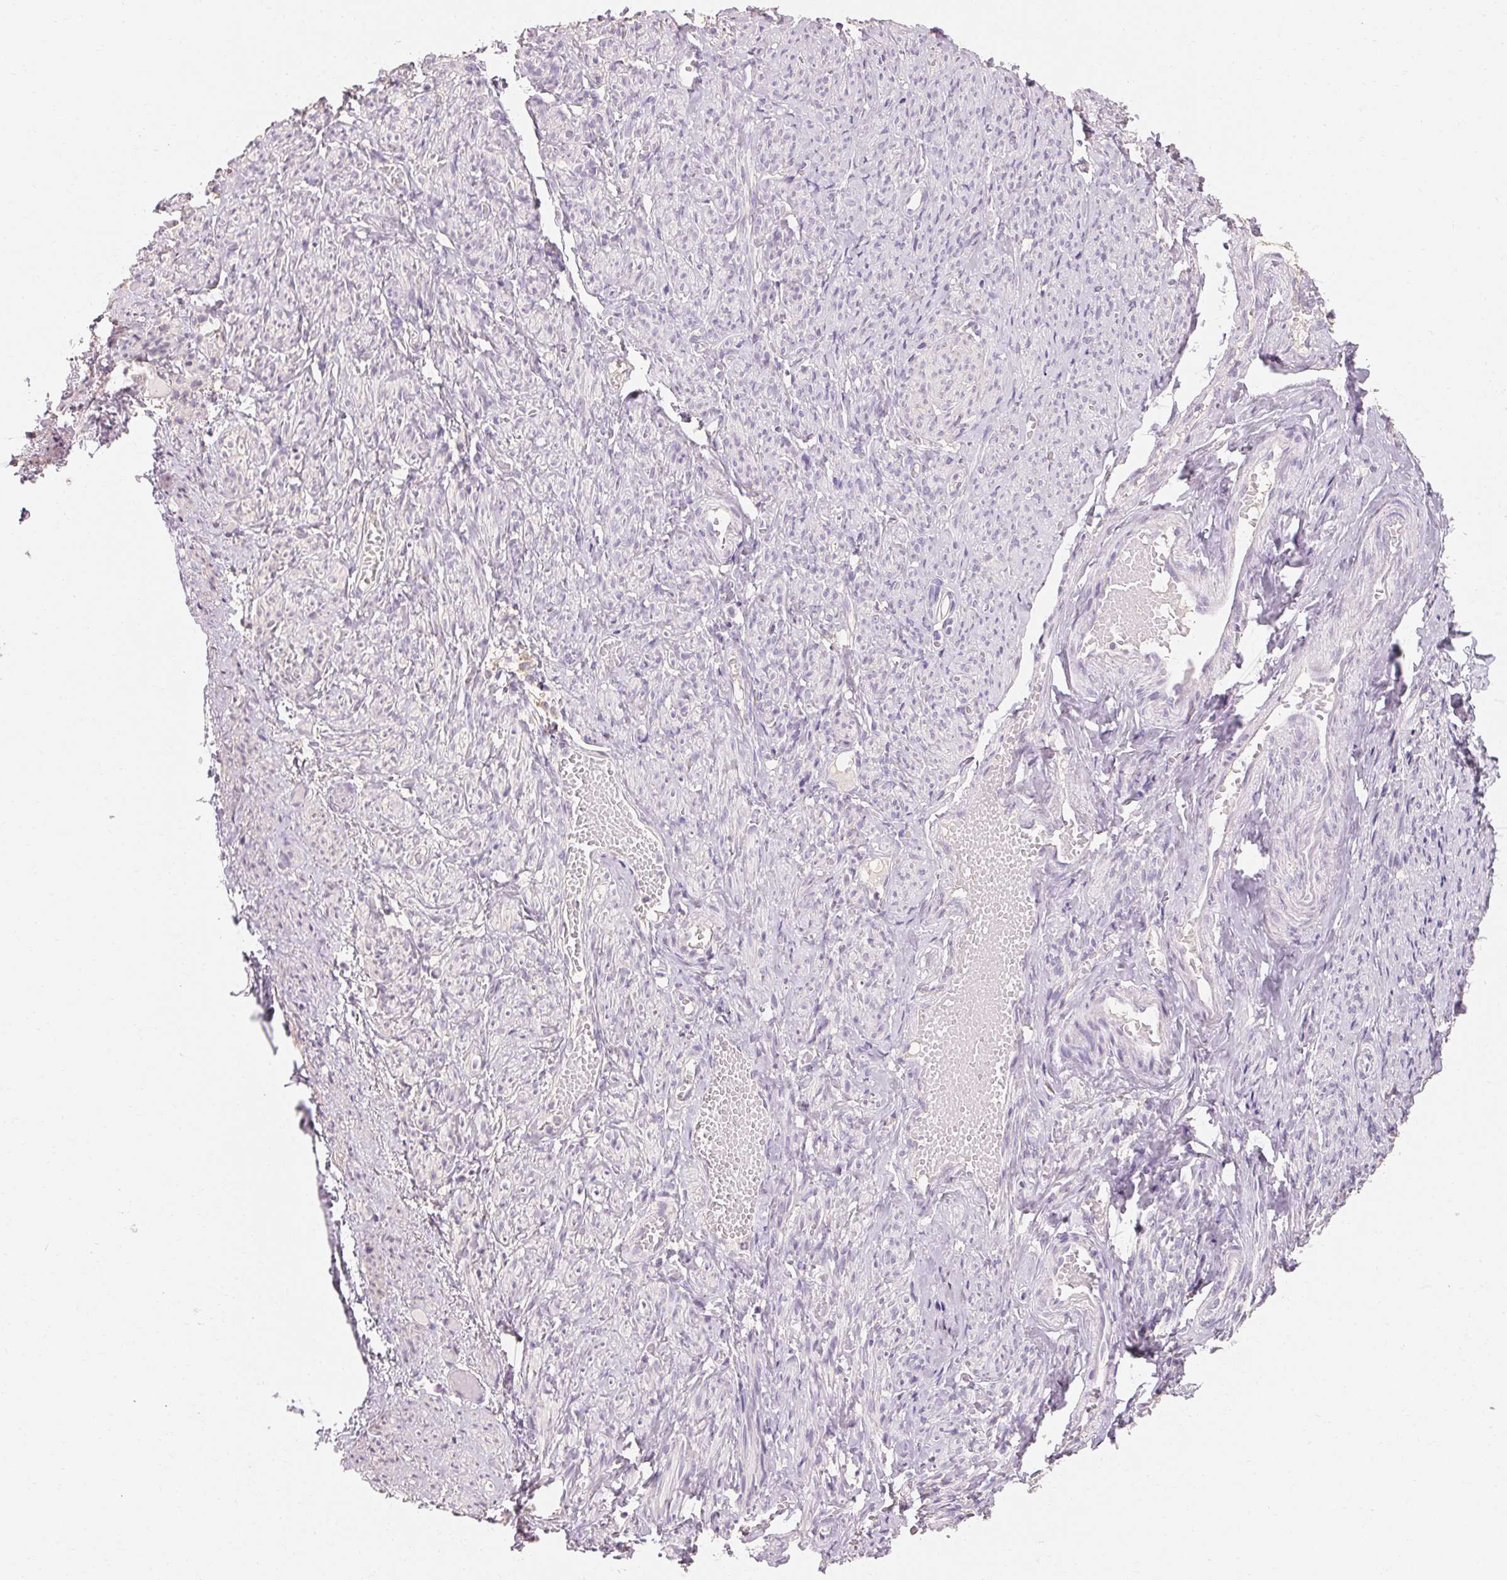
{"staining": {"intensity": "negative", "quantity": "none", "location": "none"}, "tissue": "smooth muscle", "cell_type": "Smooth muscle cells", "image_type": "normal", "snomed": [{"axis": "morphology", "description": "Normal tissue, NOS"}, {"axis": "topography", "description": "Smooth muscle"}], "caption": "Immunohistochemistry (IHC) of benign human smooth muscle reveals no expression in smooth muscle cells. The staining is performed using DAB brown chromogen with nuclei counter-stained in using hematoxylin.", "gene": "MAP7D2", "patient": {"sex": "female", "age": 65}}